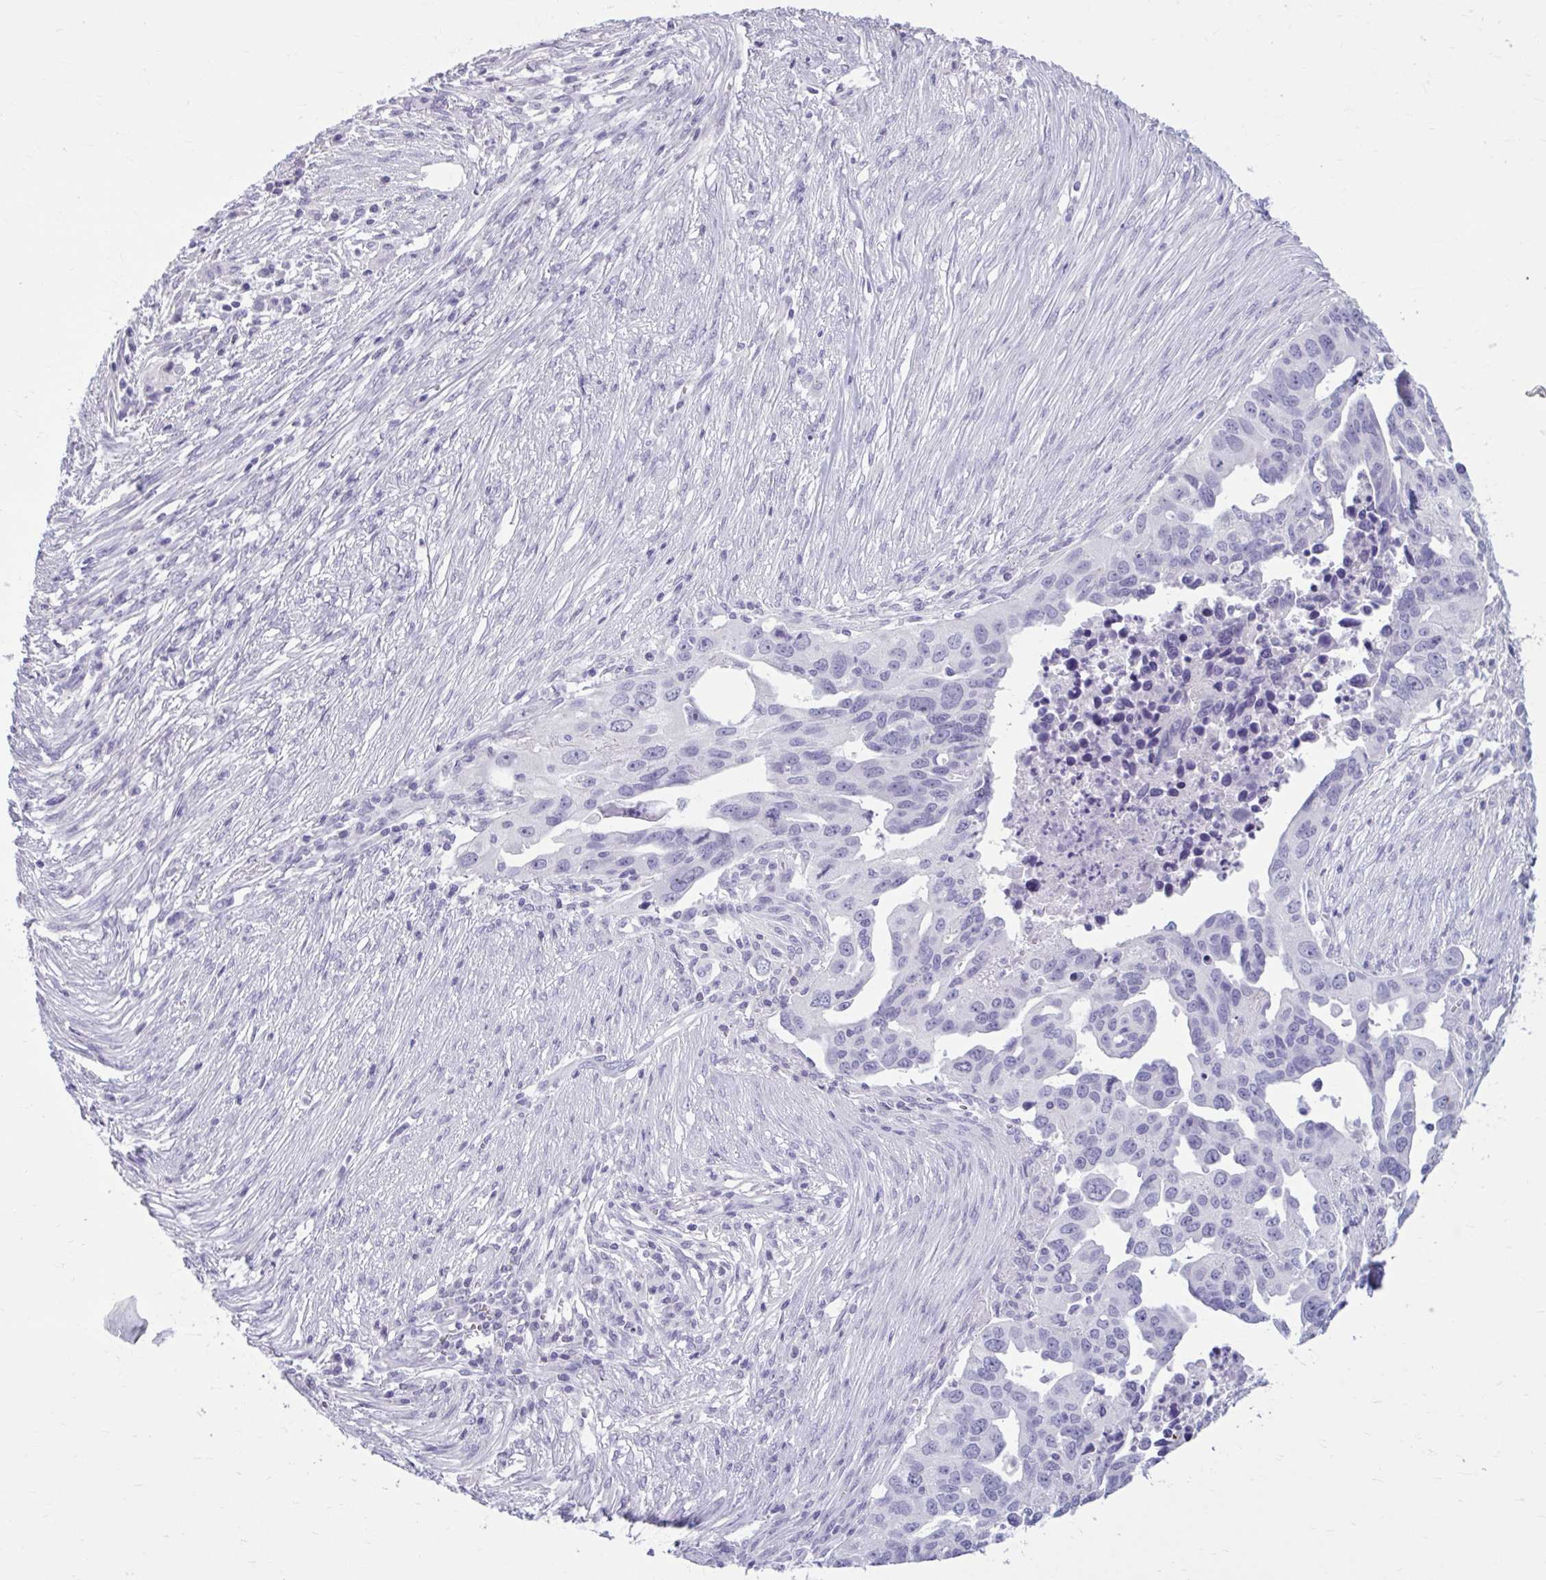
{"staining": {"intensity": "negative", "quantity": "none", "location": "none"}, "tissue": "ovarian cancer", "cell_type": "Tumor cells", "image_type": "cancer", "snomed": [{"axis": "morphology", "description": "Carcinoma, endometroid"}, {"axis": "morphology", "description": "Cystadenocarcinoma, serous, NOS"}, {"axis": "topography", "description": "Ovary"}], "caption": "Immunohistochemistry (IHC) micrograph of neoplastic tissue: ovarian endometroid carcinoma stained with DAB (3,3'-diaminobenzidine) demonstrates no significant protein expression in tumor cells. Nuclei are stained in blue.", "gene": "OR4B1", "patient": {"sex": "female", "age": 45}}